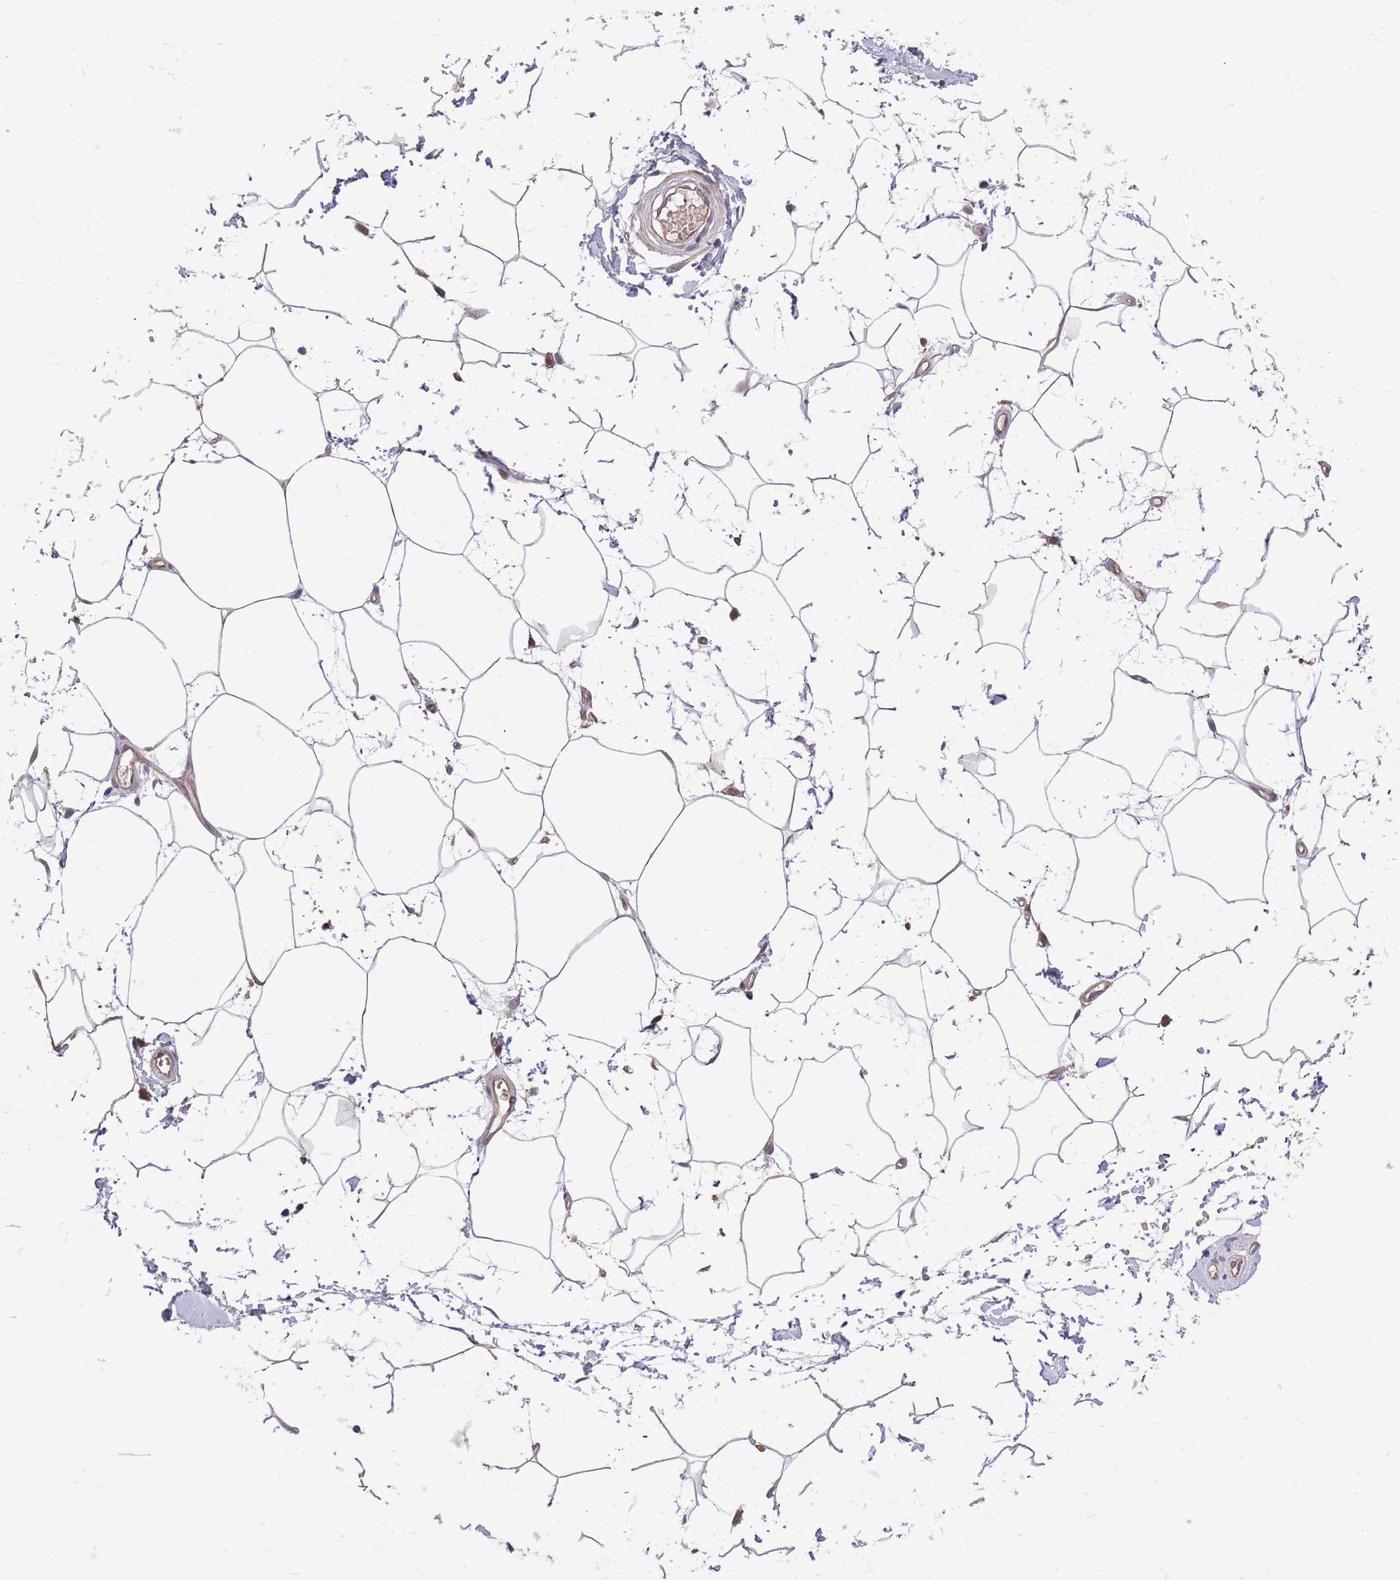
{"staining": {"intensity": "negative", "quantity": "none", "location": "none"}, "tissue": "adipose tissue", "cell_type": "Adipocytes", "image_type": "normal", "snomed": [{"axis": "morphology", "description": "Normal tissue, NOS"}, {"axis": "topography", "description": "Soft tissue"}, {"axis": "topography", "description": "Adipose tissue"}, {"axis": "topography", "description": "Vascular tissue"}, {"axis": "topography", "description": "Peripheral nerve tissue"}], "caption": "Immunohistochemical staining of normal adipose tissue displays no significant positivity in adipocytes. The staining was performed using DAB to visualize the protein expression in brown, while the nuclei were stained in blue with hematoxylin (Magnification: 20x).", "gene": "LIPJ", "patient": {"sex": "male", "age": 74}}